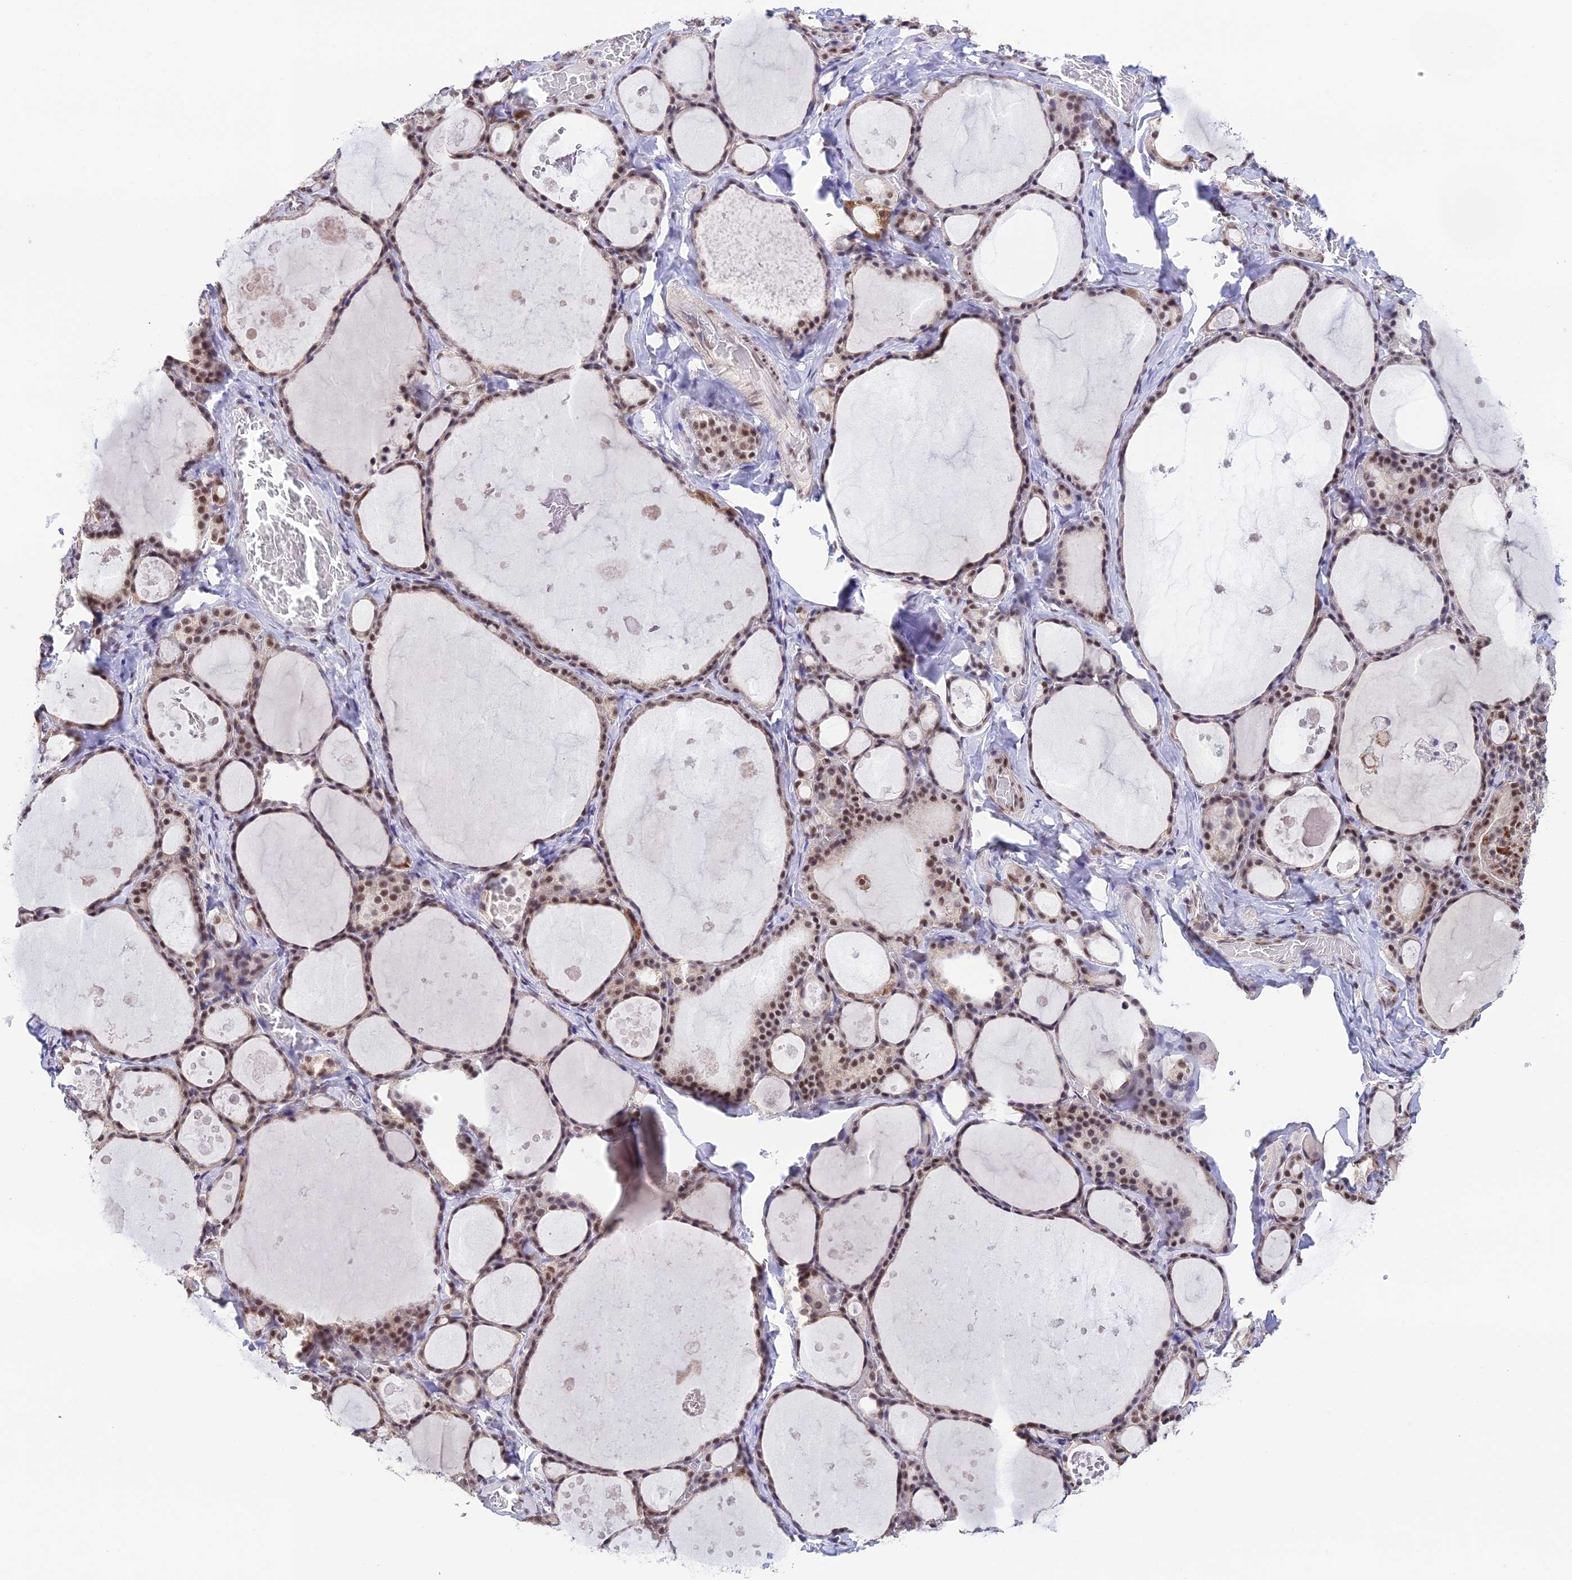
{"staining": {"intensity": "moderate", "quantity": ">75%", "location": "nuclear"}, "tissue": "thyroid gland", "cell_type": "Glandular cells", "image_type": "normal", "snomed": [{"axis": "morphology", "description": "Normal tissue, NOS"}, {"axis": "topography", "description": "Thyroid gland"}], "caption": "Protein staining of benign thyroid gland shows moderate nuclear positivity in approximately >75% of glandular cells. (DAB (3,3'-diaminobenzidine) IHC with brightfield microscopy, high magnification).", "gene": "THOC7", "patient": {"sex": "male", "age": 56}}